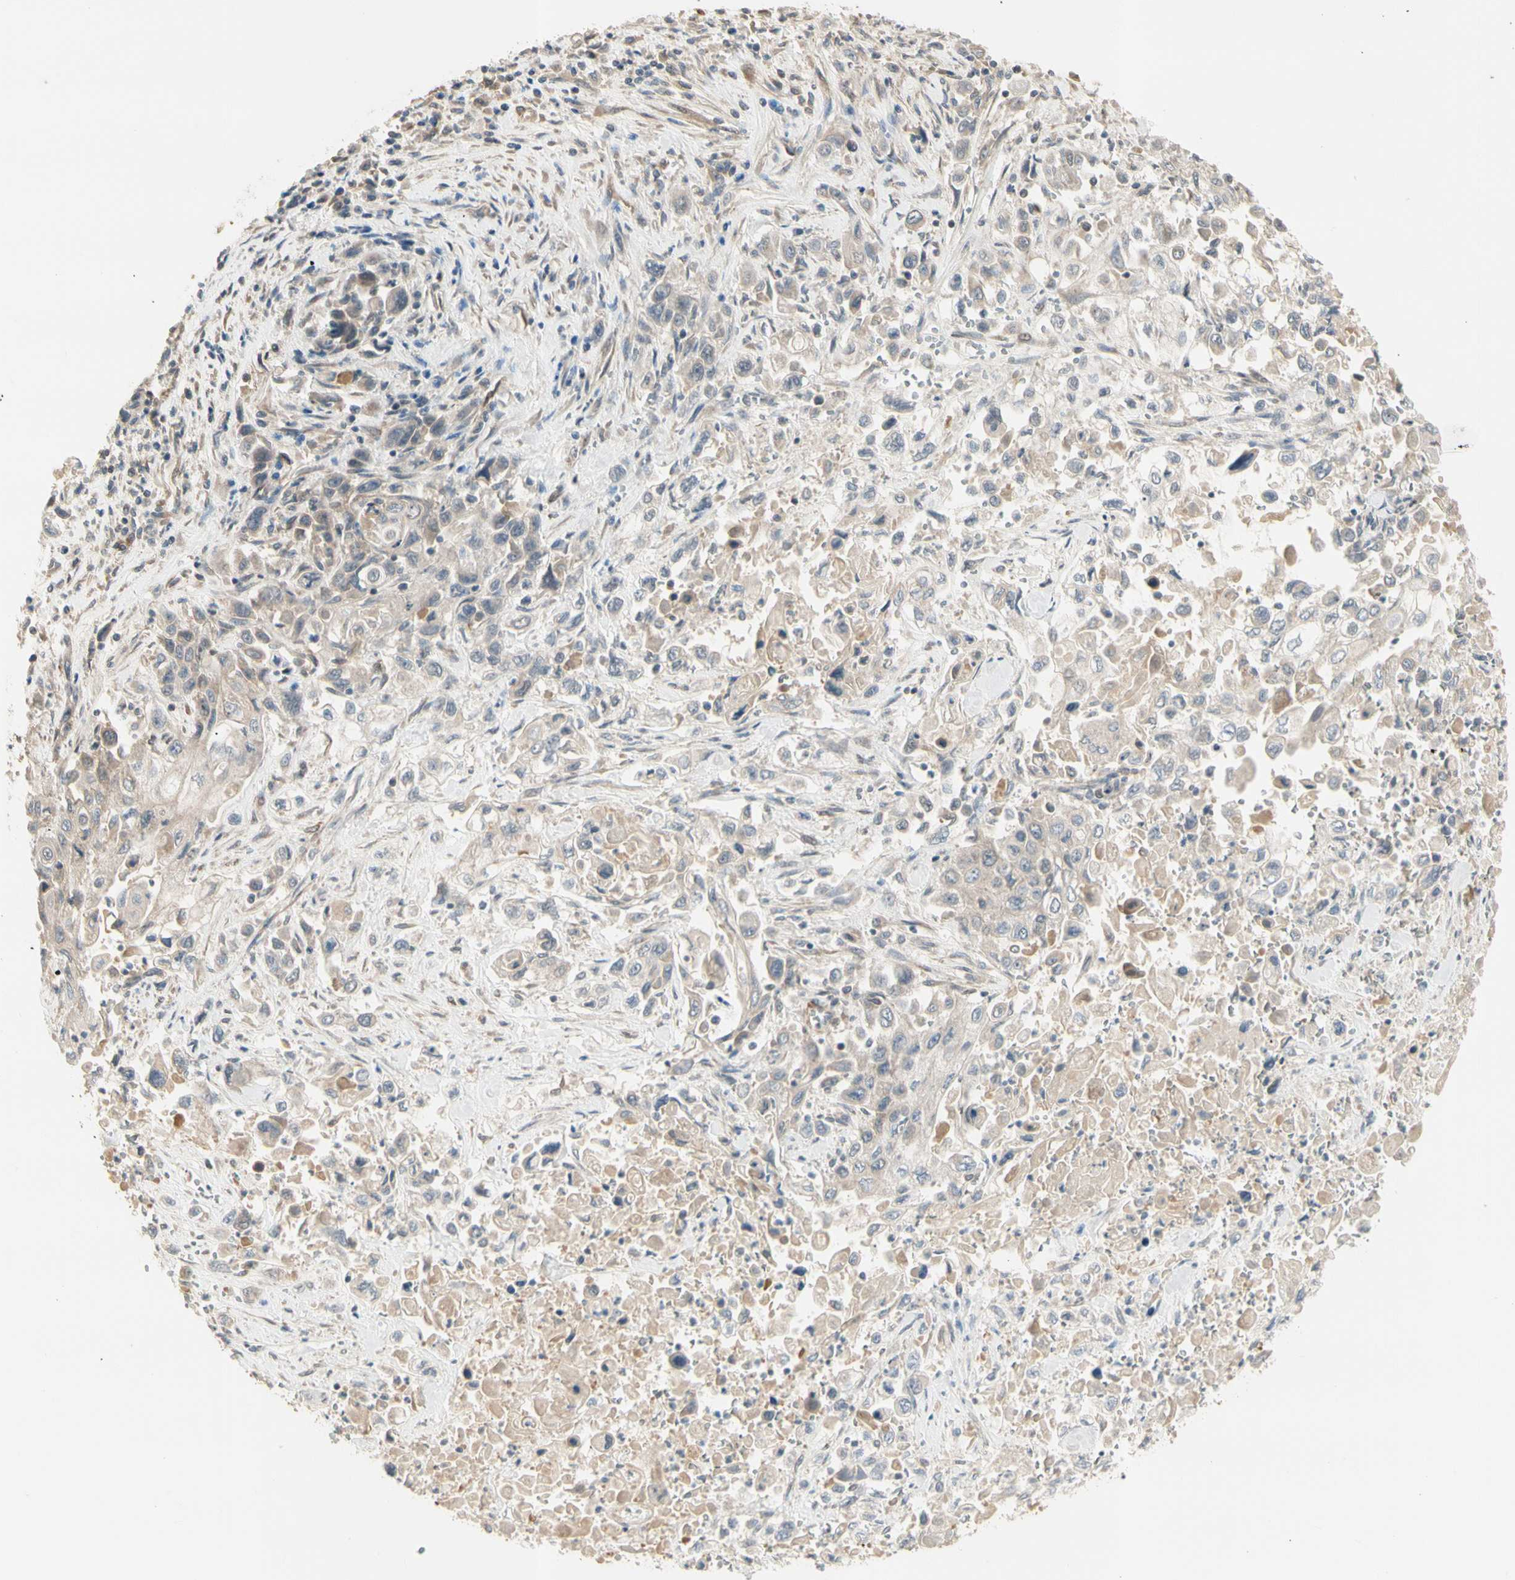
{"staining": {"intensity": "moderate", "quantity": ">75%", "location": "cytoplasmic/membranous"}, "tissue": "pancreatic cancer", "cell_type": "Tumor cells", "image_type": "cancer", "snomed": [{"axis": "morphology", "description": "Adenocarcinoma, NOS"}, {"axis": "topography", "description": "Pancreas"}], "caption": "Human pancreatic cancer stained with a brown dye reveals moderate cytoplasmic/membranous positive positivity in about >75% of tumor cells.", "gene": "IRAG1", "patient": {"sex": "male", "age": 70}}